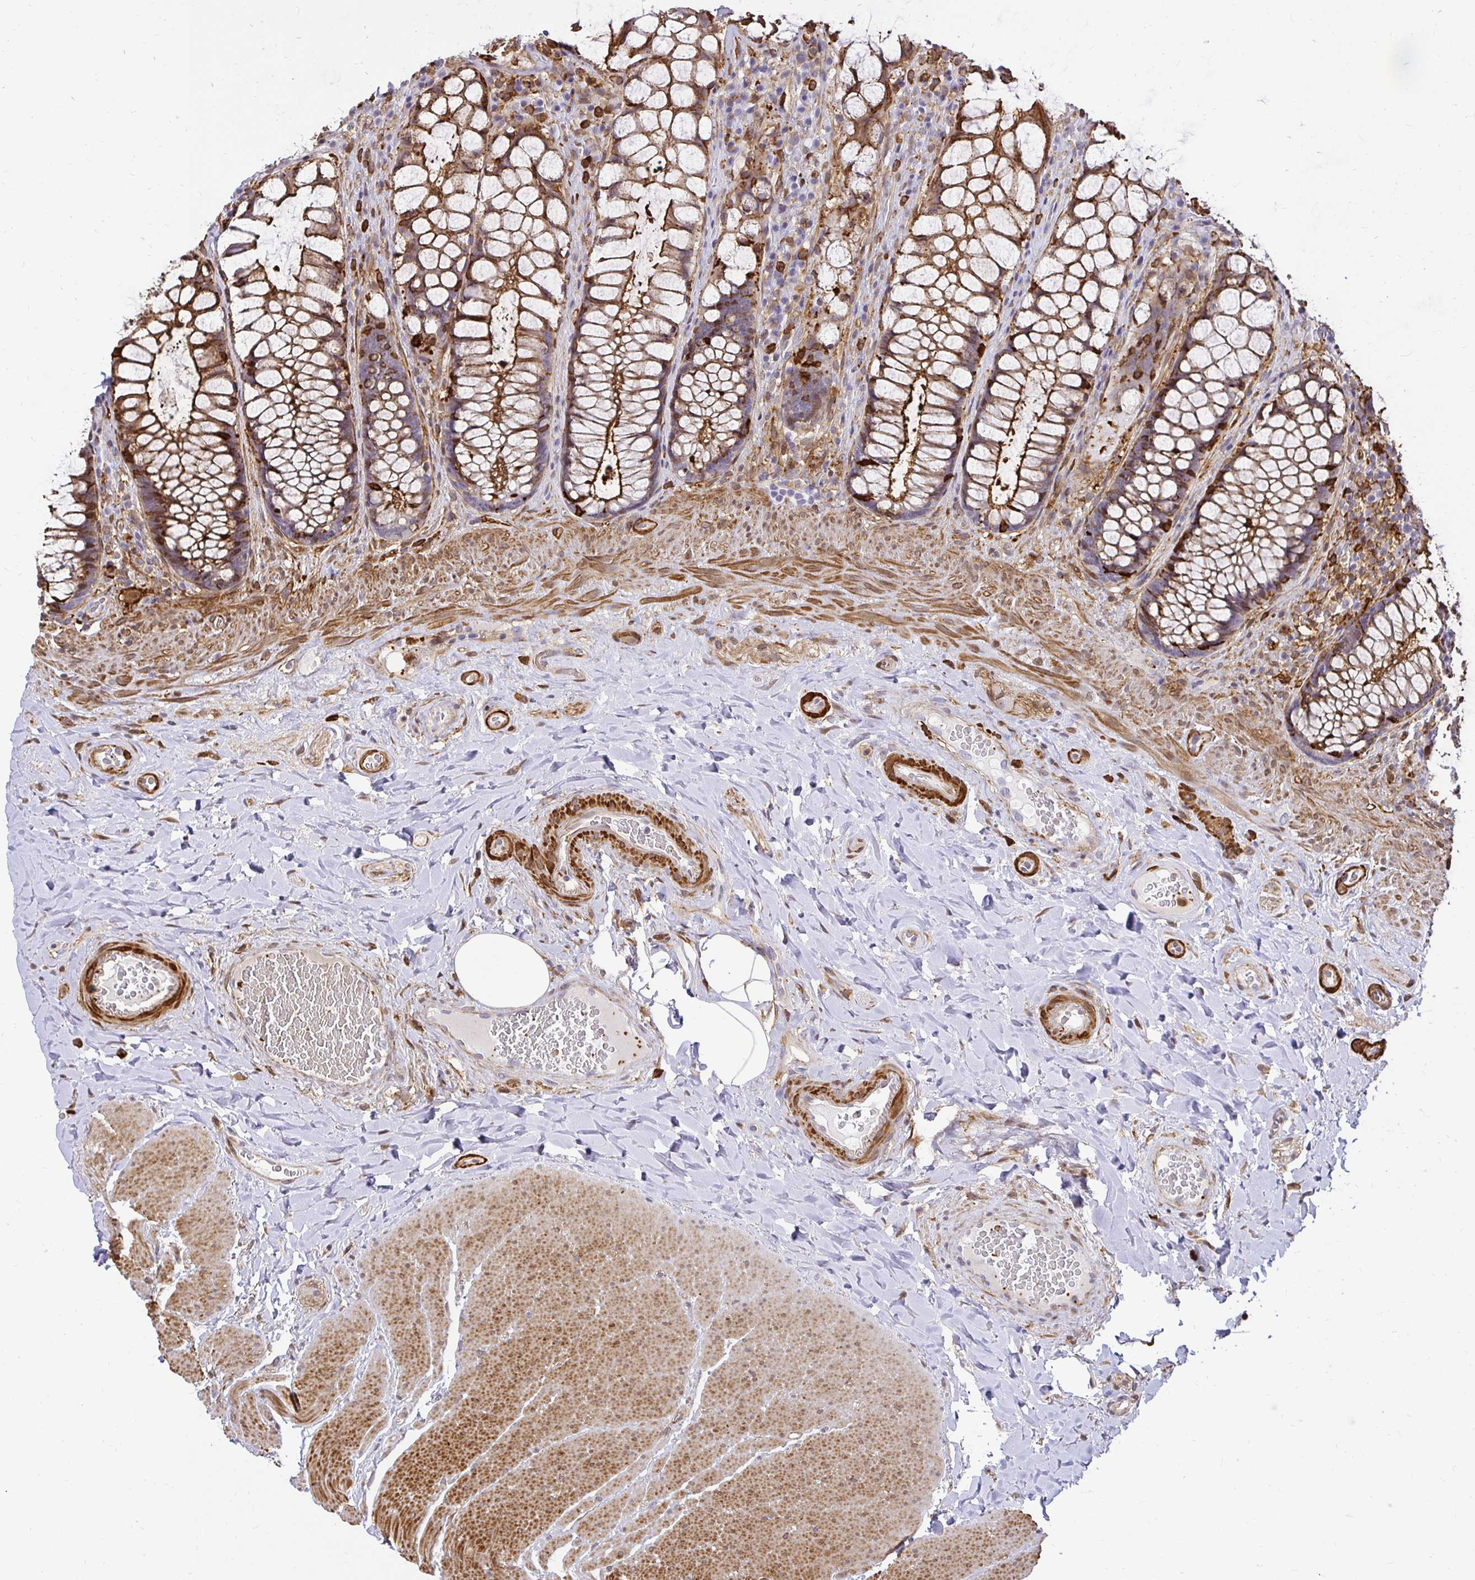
{"staining": {"intensity": "strong", "quantity": ">75%", "location": "cytoplasmic/membranous"}, "tissue": "rectum", "cell_type": "Glandular cells", "image_type": "normal", "snomed": [{"axis": "morphology", "description": "Normal tissue, NOS"}, {"axis": "topography", "description": "Rectum"}], "caption": "Human rectum stained with a brown dye shows strong cytoplasmic/membranous positive expression in about >75% of glandular cells.", "gene": "GSN", "patient": {"sex": "female", "age": 58}}